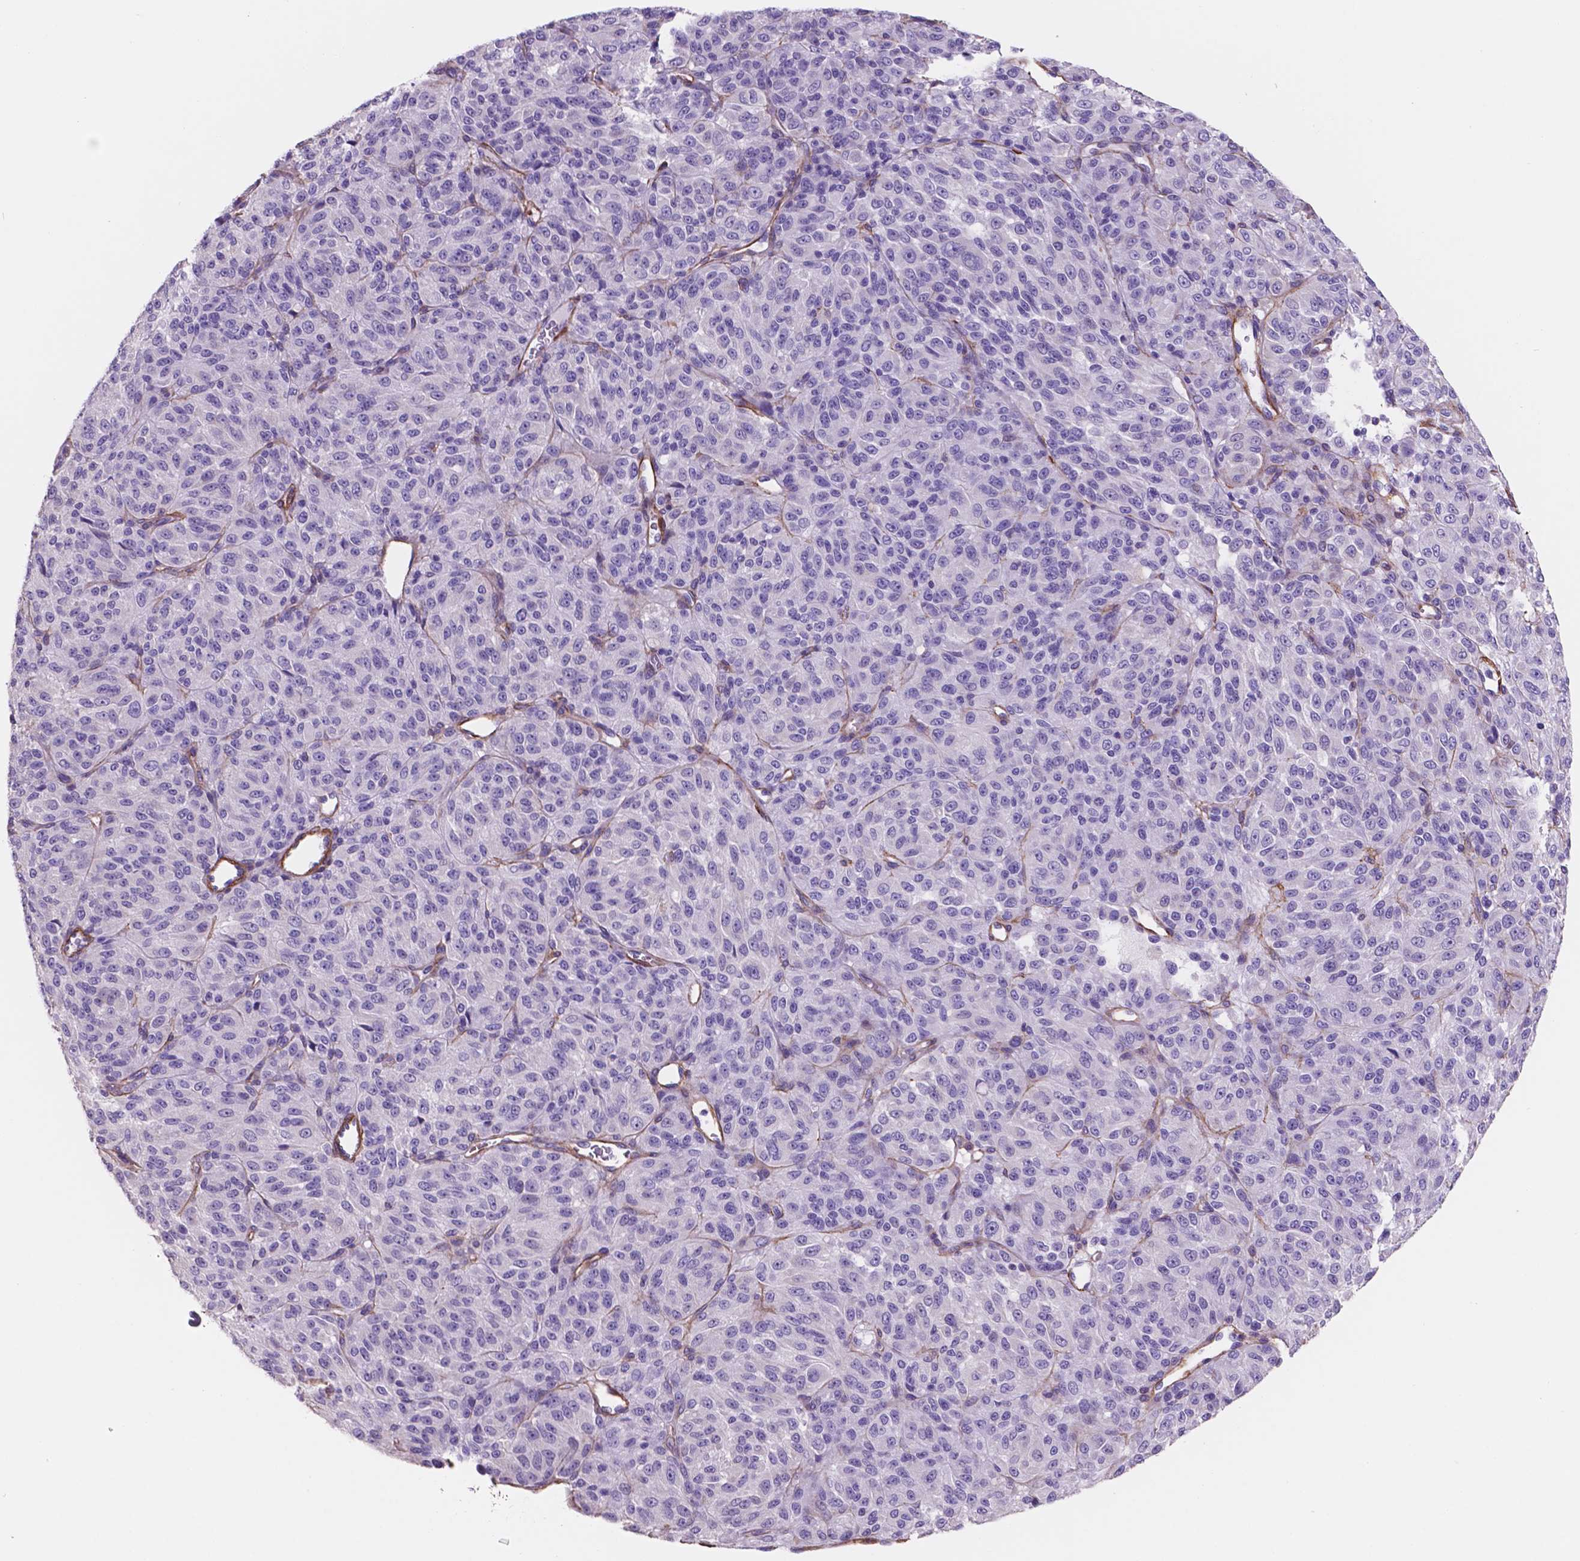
{"staining": {"intensity": "negative", "quantity": "none", "location": "none"}, "tissue": "melanoma", "cell_type": "Tumor cells", "image_type": "cancer", "snomed": [{"axis": "morphology", "description": "Malignant melanoma, Metastatic site"}, {"axis": "topography", "description": "Brain"}], "caption": "Immunohistochemical staining of human melanoma displays no significant positivity in tumor cells.", "gene": "TOR2A", "patient": {"sex": "female", "age": 56}}